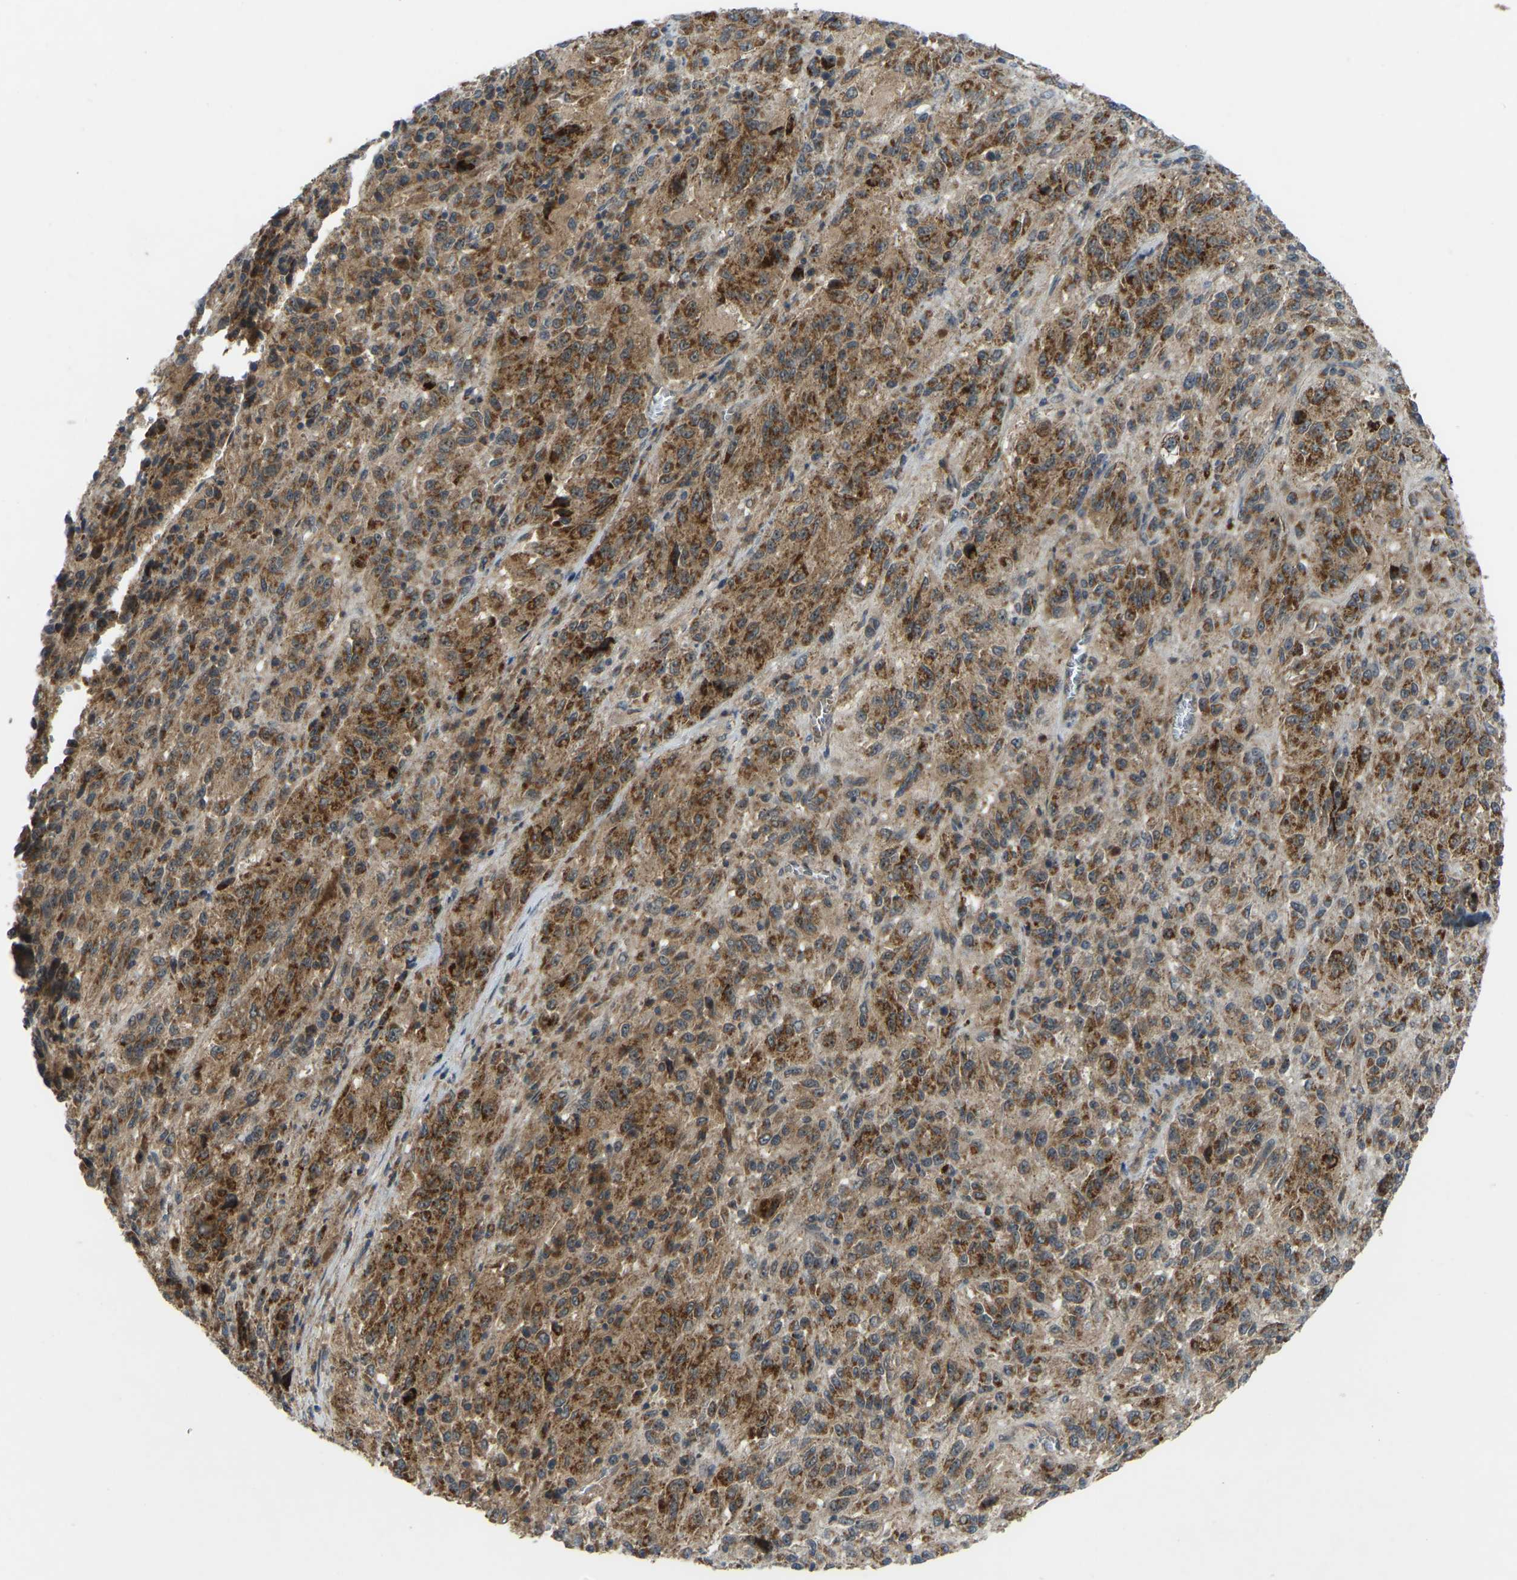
{"staining": {"intensity": "moderate", "quantity": ">75%", "location": "cytoplasmic/membranous"}, "tissue": "melanoma", "cell_type": "Tumor cells", "image_type": "cancer", "snomed": [{"axis": "morphology", "description": "Malignant melanoma, Metastatic site"}, {"axis": "topography", "description": "Lung"}], "caption": "This image displays immunohistochemistry (IHC) staining of melanoma, with medium moderate cytoplasmic/membranous expression in approximately >75% of tumor cells.", "gene": "ZNF71", "patient": {"sex": "male", "age": 64}}